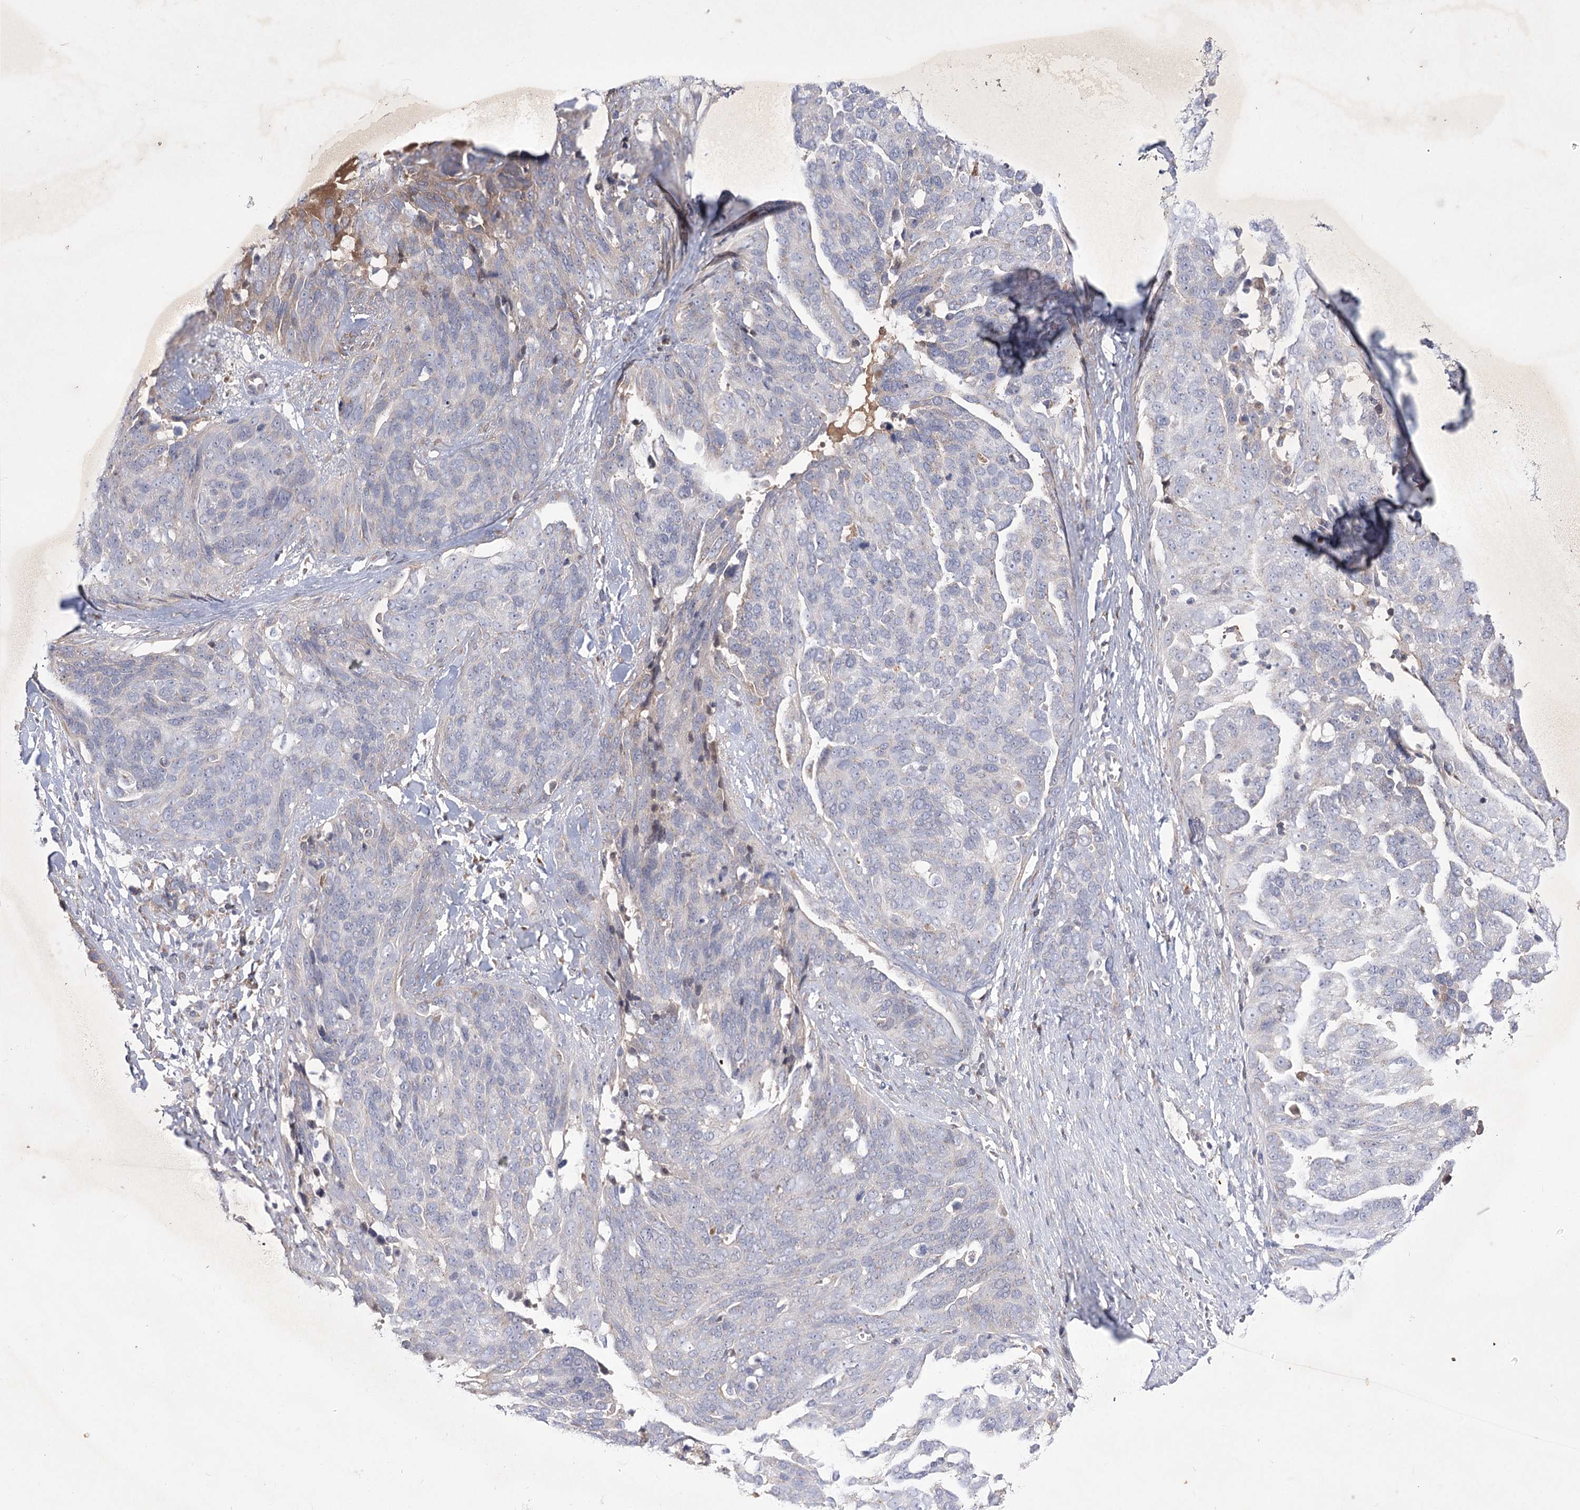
{"staining": {"intensity": "negative", "quantity": "none", "location": "none"}, "tissue": "ovarian cancer", "cell_type": "Tumor cells", "image_type": "cancer", "snomed": [{"axis": "morphology", "description": "Cystadenocarcinoma, serous, NOS"}, {"axis": "topography", "description": "Ovary"}], "caption": "An image of human ovarian serous cystadenocarcinoma is negative for staining in tumor cells.", "gene": "GBF1", "patient": {"sex": "female", "age": 44}}